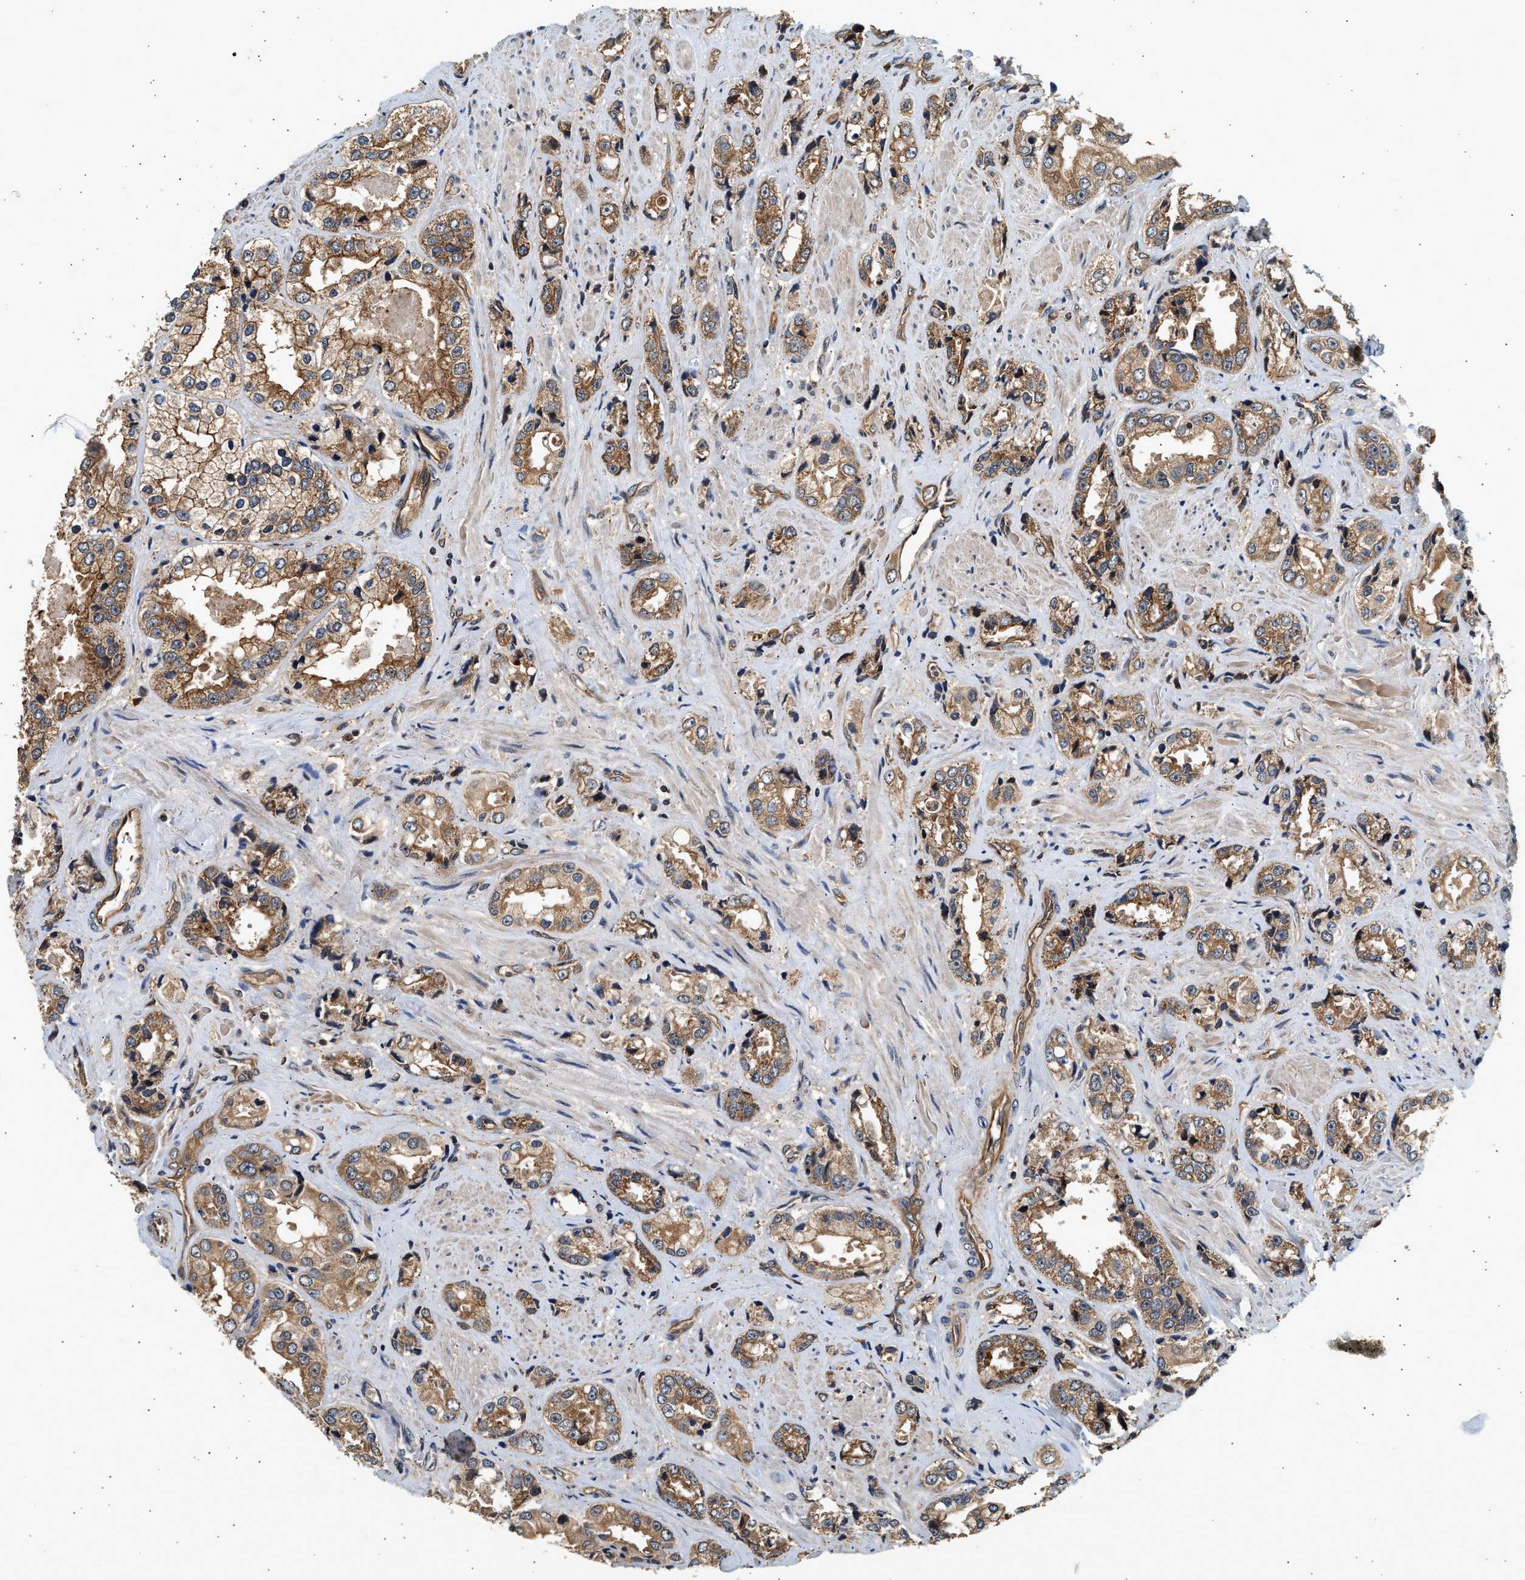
{"staining": {"intensity": "moderate", "quantity": ">75%", "location": "cytoplasmic/membranous"}, "tissue": "prostate cancer", "cell_type": "Tumor cells", "image_type": "cancer", "snomed": [{"axis": "morphology", "description": "Adenocarcinoma, High grade"}, {"axis": "topography", "description": "Prostate"}], "caption": "This is a histology image of immunohistochemistry (IHC) staining of prostate high-grade adenocarcinoma, which shows moderate staining in the cytoplasmic/membranous of tumor cells.", "gene": "DUSP14", "patient": {"sex": "male", "age": 61}}